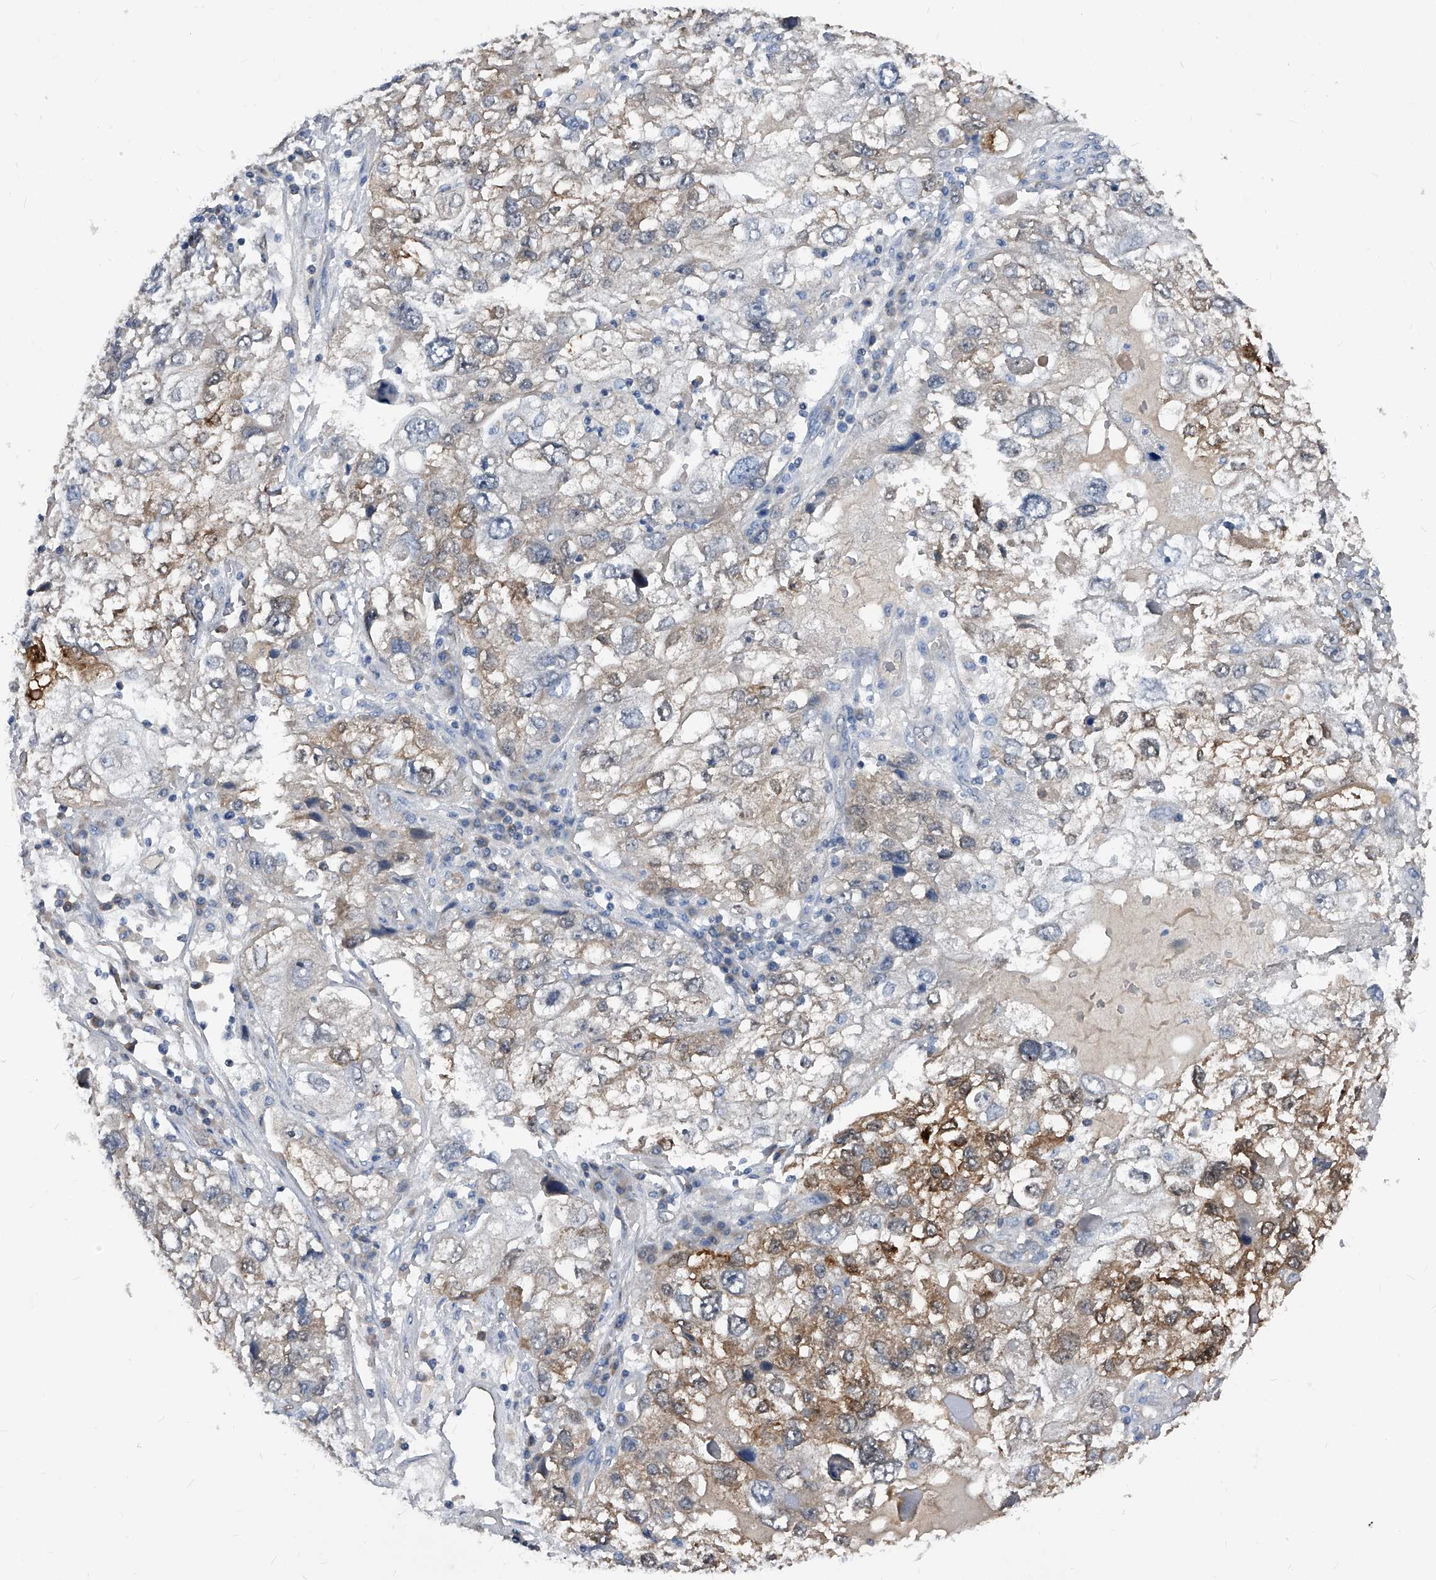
{"staining": {"intensity": "moderate", "quantity": "<25%", "location": "cytoplasmic/membranous"}, "tissue": "endometrial cancer", "cell_type": "Tumor cells", "image_type": "cancer", "snomed": [{"axis": "morphology", "description": "Adenocarcinoma, NOS"}, {"axis": "topography", "description": "Endometrium"}], "caption": "Immunohistochemistry (IHC) of endometrial cancer displays low levels of moderate cytoplasmic/membranous expression in approximately <25% of tumor cells. The protein of interest is stained brown, and the nuclei are stained in blue (DAB IHC with brightfield microscopy, high magnification).", "gene": "MAP2K6", "patient": {"sex": "female", "age": 49}}